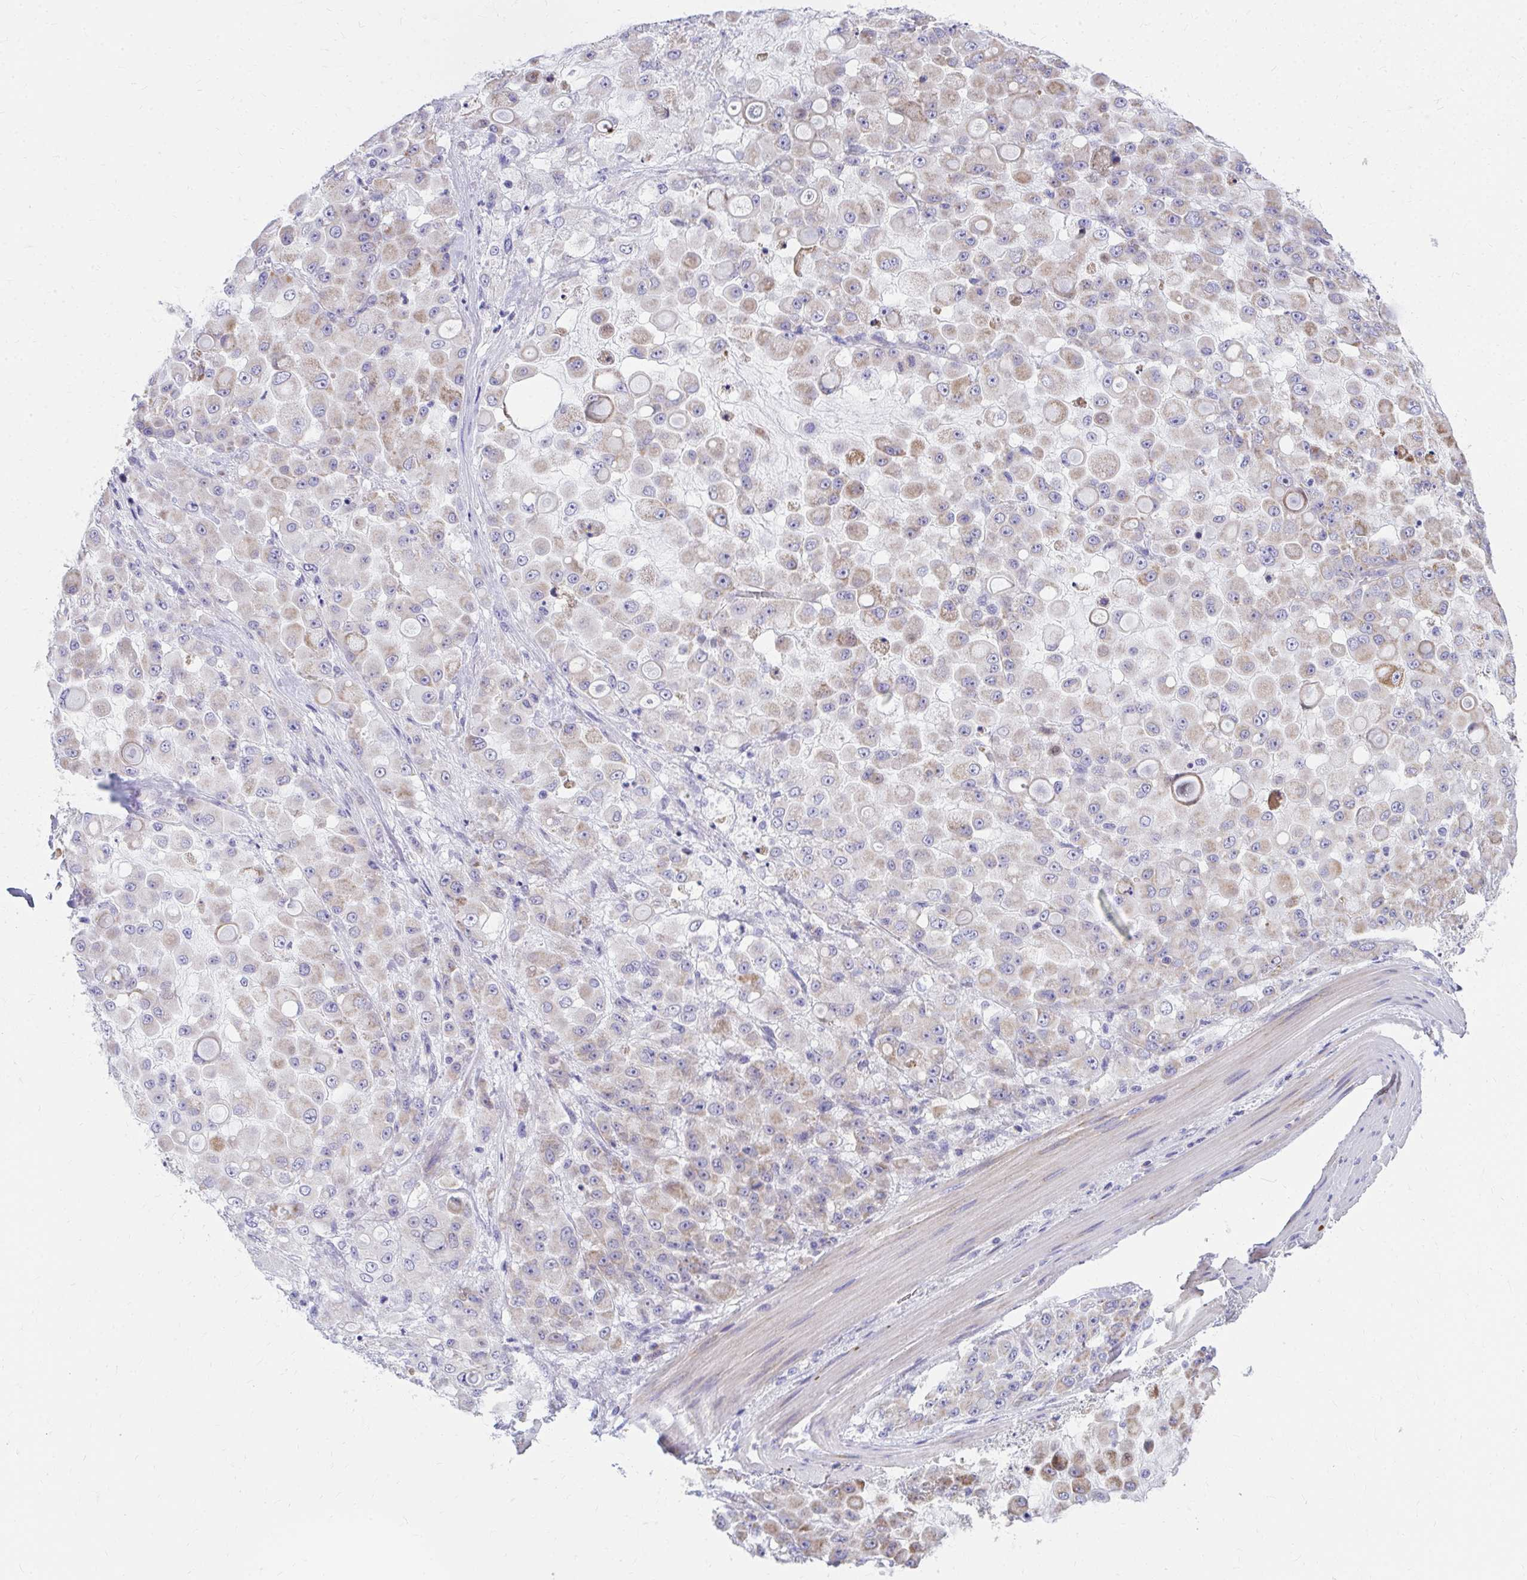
{"staining": {"intensity": "weak", "quantity": "25%-75%", "location": "cytoplasmic/membranous"}, "tissue": "stomach cancer", "cell_type": "Tumor cells", "image_type": "cancer", "snomed": [{"axis": "morphology", "description": "Adenocarcinoma, NOS"}, {"axis": "topography", "description": "Stomach"}], "caption": "Stomach adenocarcinoma stained for a protein reveals weak cytoplasmic/membranous positivity in tumor cells.", "gene": "IL37", "patient": {"sex": "female", "age": 76}}